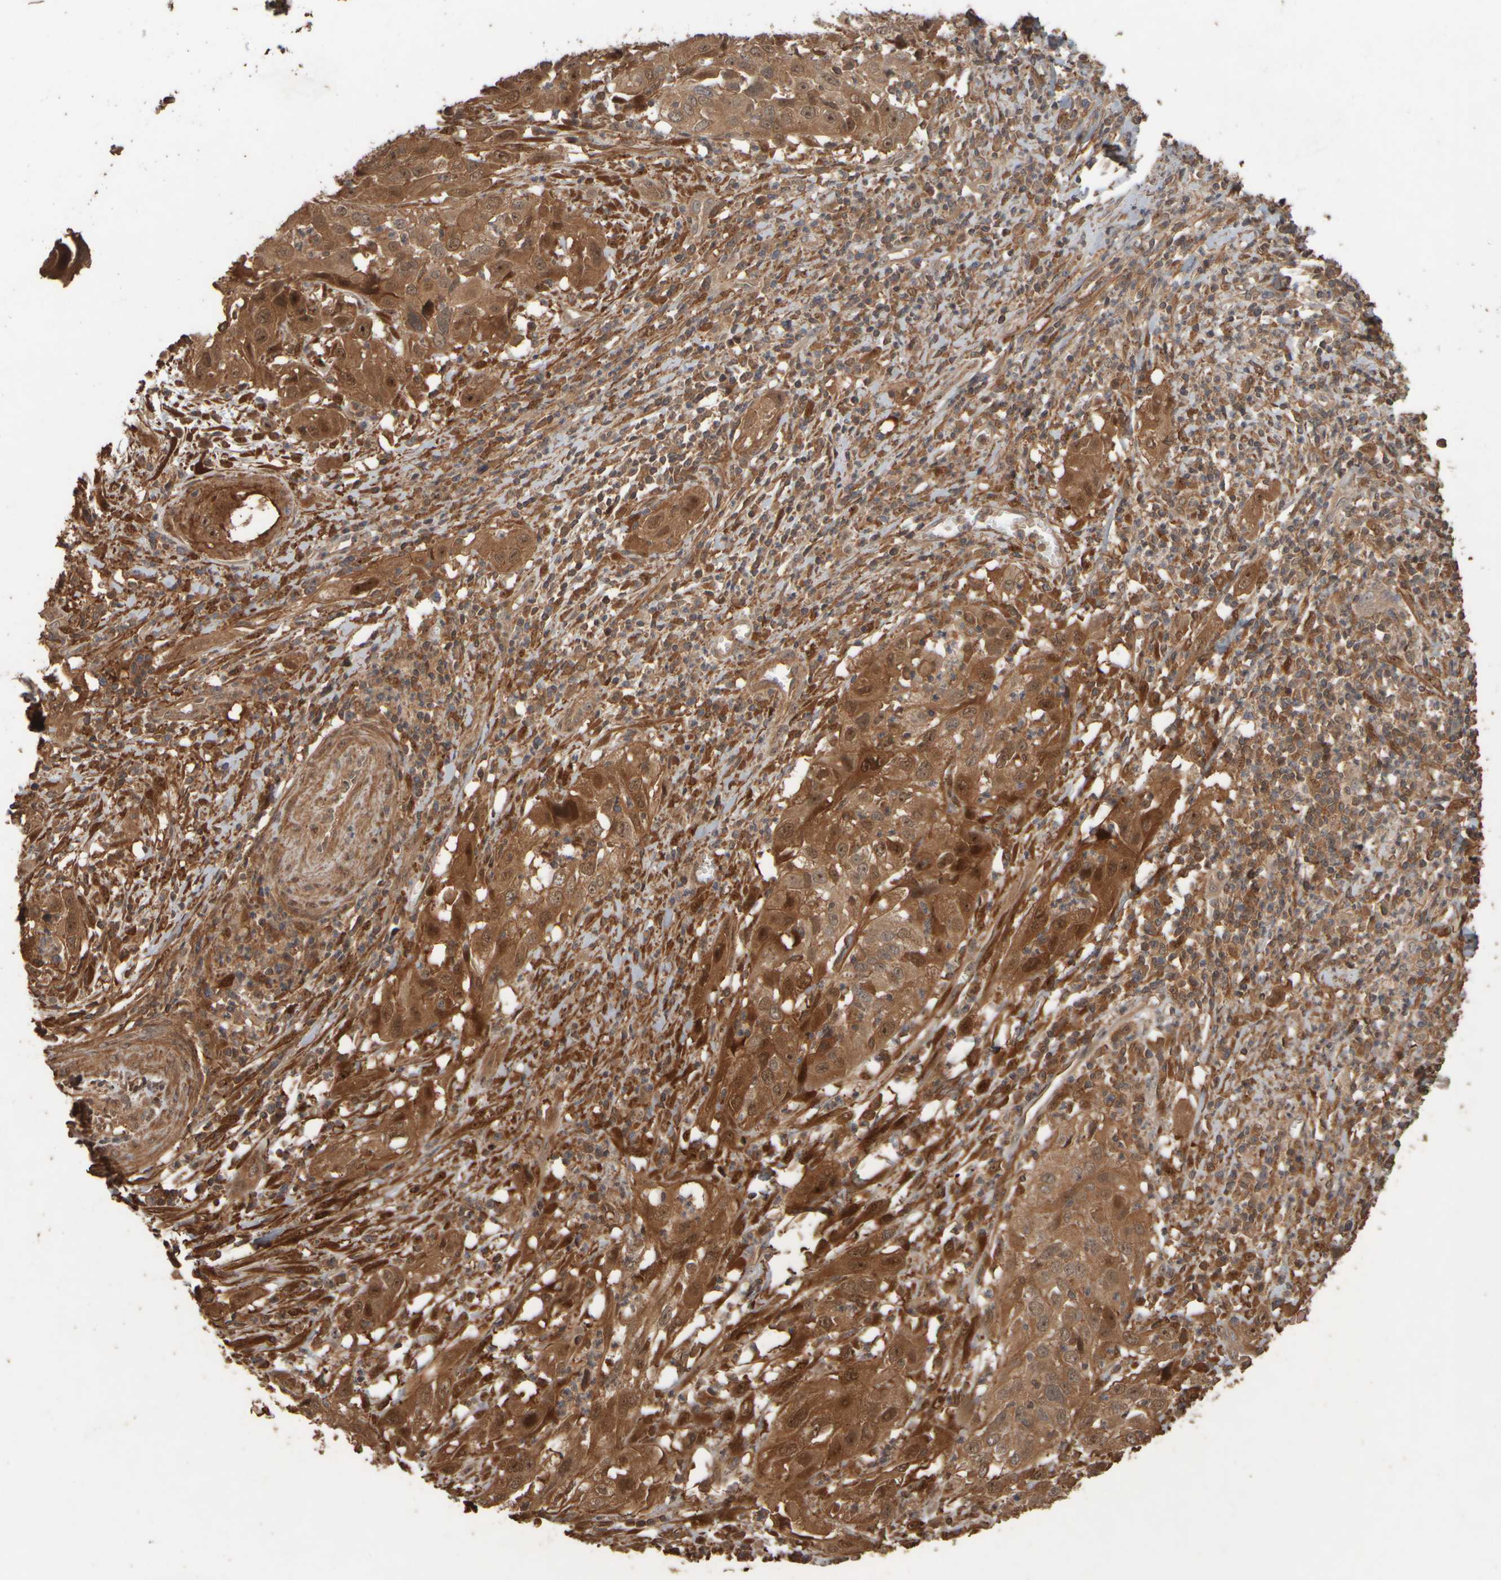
{"staining": {"intensity": "moderate", "quantity": ">75%", "location": "cytoplasmic/membranous,nuclear"}, "tissue": "cervical cancer", "cell_type": "Tumor cells", "image_type": "cancer", "snomed": [{"axis": "morphology", "description": "Squamous cell carcinoma, NOS"}, {"axis": "topography", "description": "Cervix"}], "caption": "This photomicrograph demonstrates cervical squamous cell carcinoma stained with IHC to label a protein in brown. The cytoplasmic/membranous and nuclear of tumor cells show moderate positivity for the protein. Nuclei are counter-stained blue.", "gene": "SPHK1", "patient": {"sex": "female", "age": 32}}